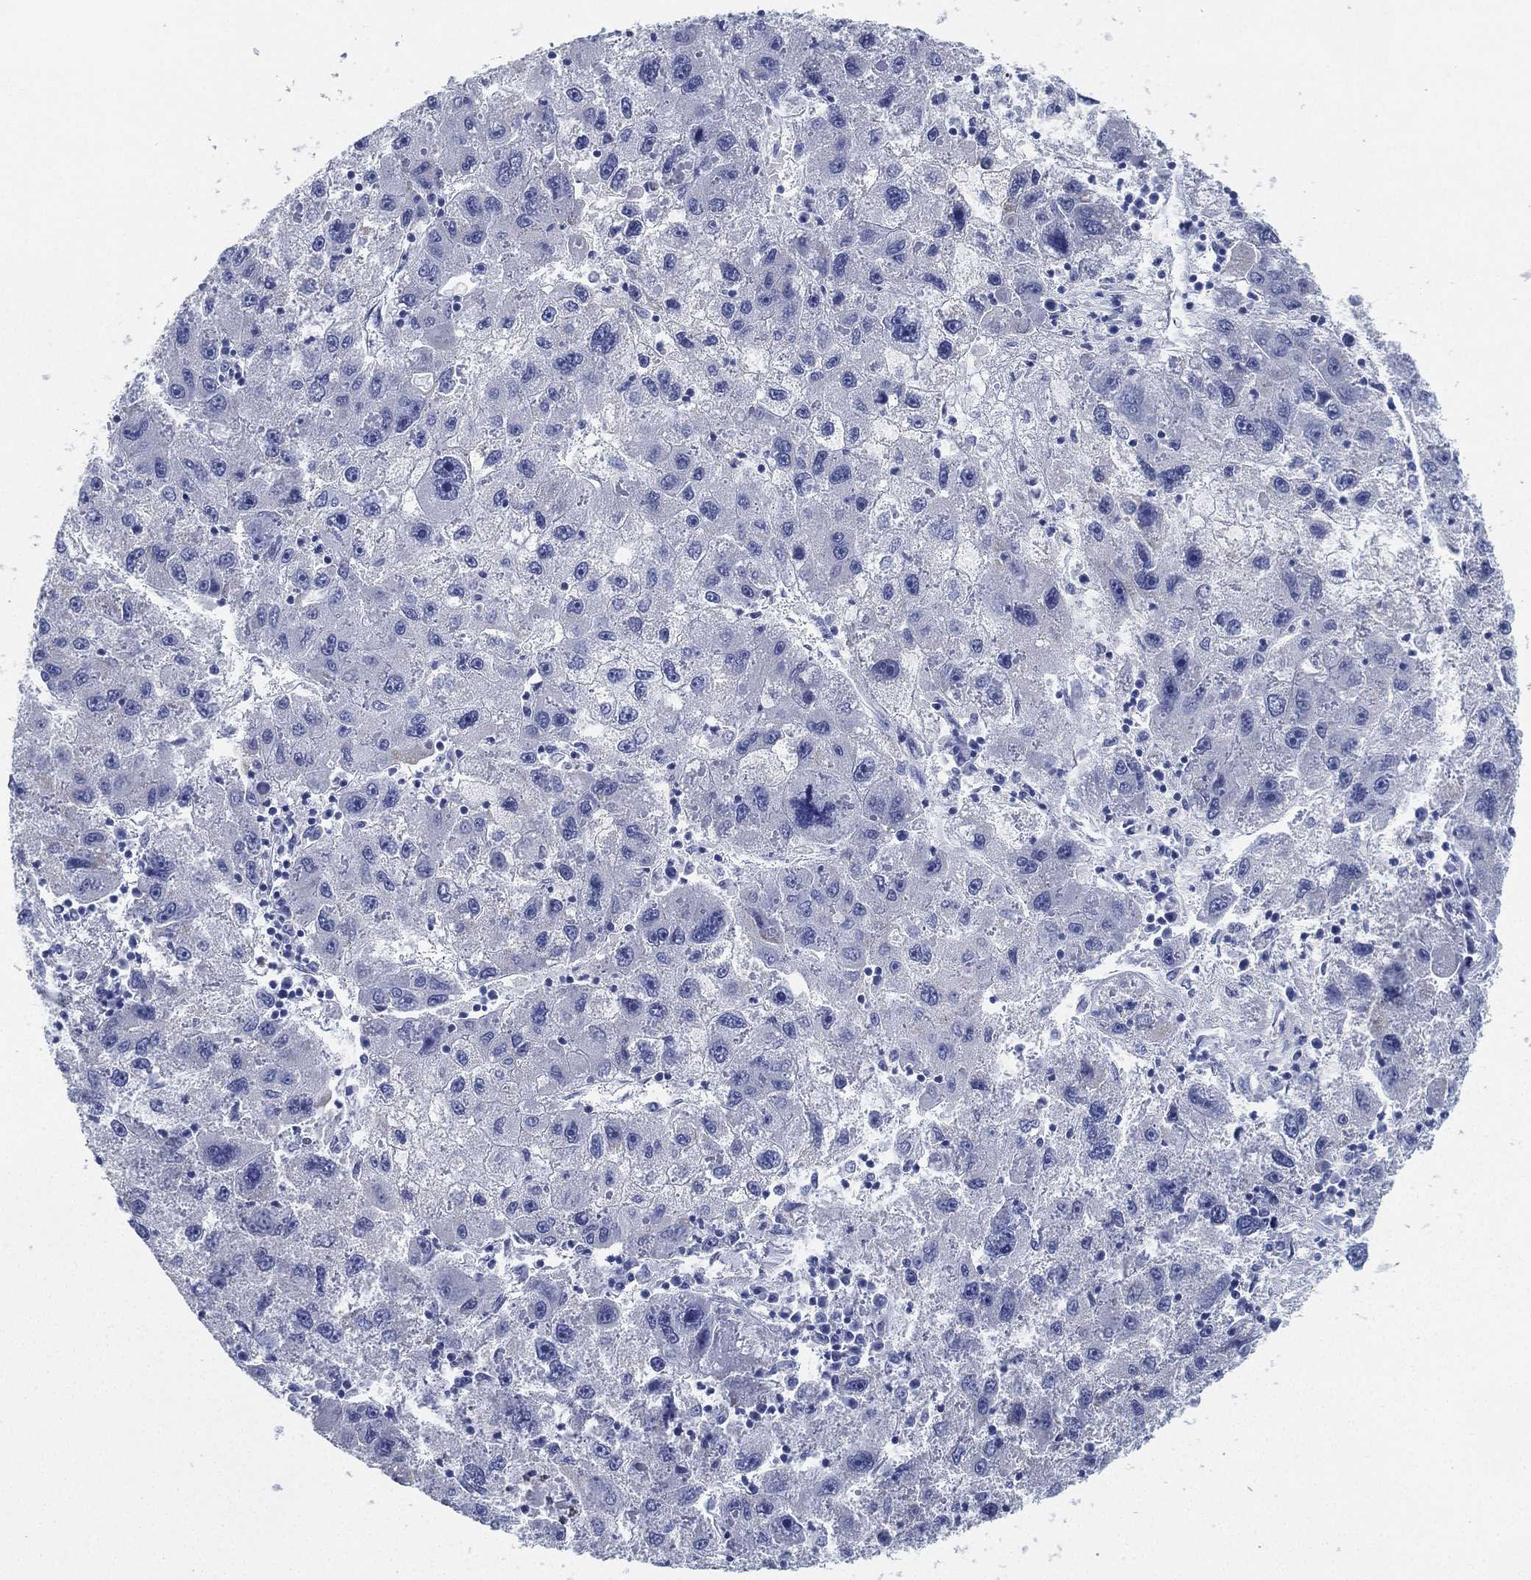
{"staining": {"intensity": "negative", "quantity": "none", "location": "none"}, "tissue": "liver cancer", "cell_type": "Tumor cells", "image_type": "cancer", "snomed": [{"axis": "morphology", "description": "Carcinoma, Hepatocellular, NOS"}, {"axis": "topography", "description": "Liver"}], "caption": "High power microscopy photomicrograph of an IHC photomicrograph of liver cancer (hepatocellular carcinoma), revealing no significant staining in tumor cells.", "gene": "DEFB121", "patient": {"sex": "male", "age": 75}}